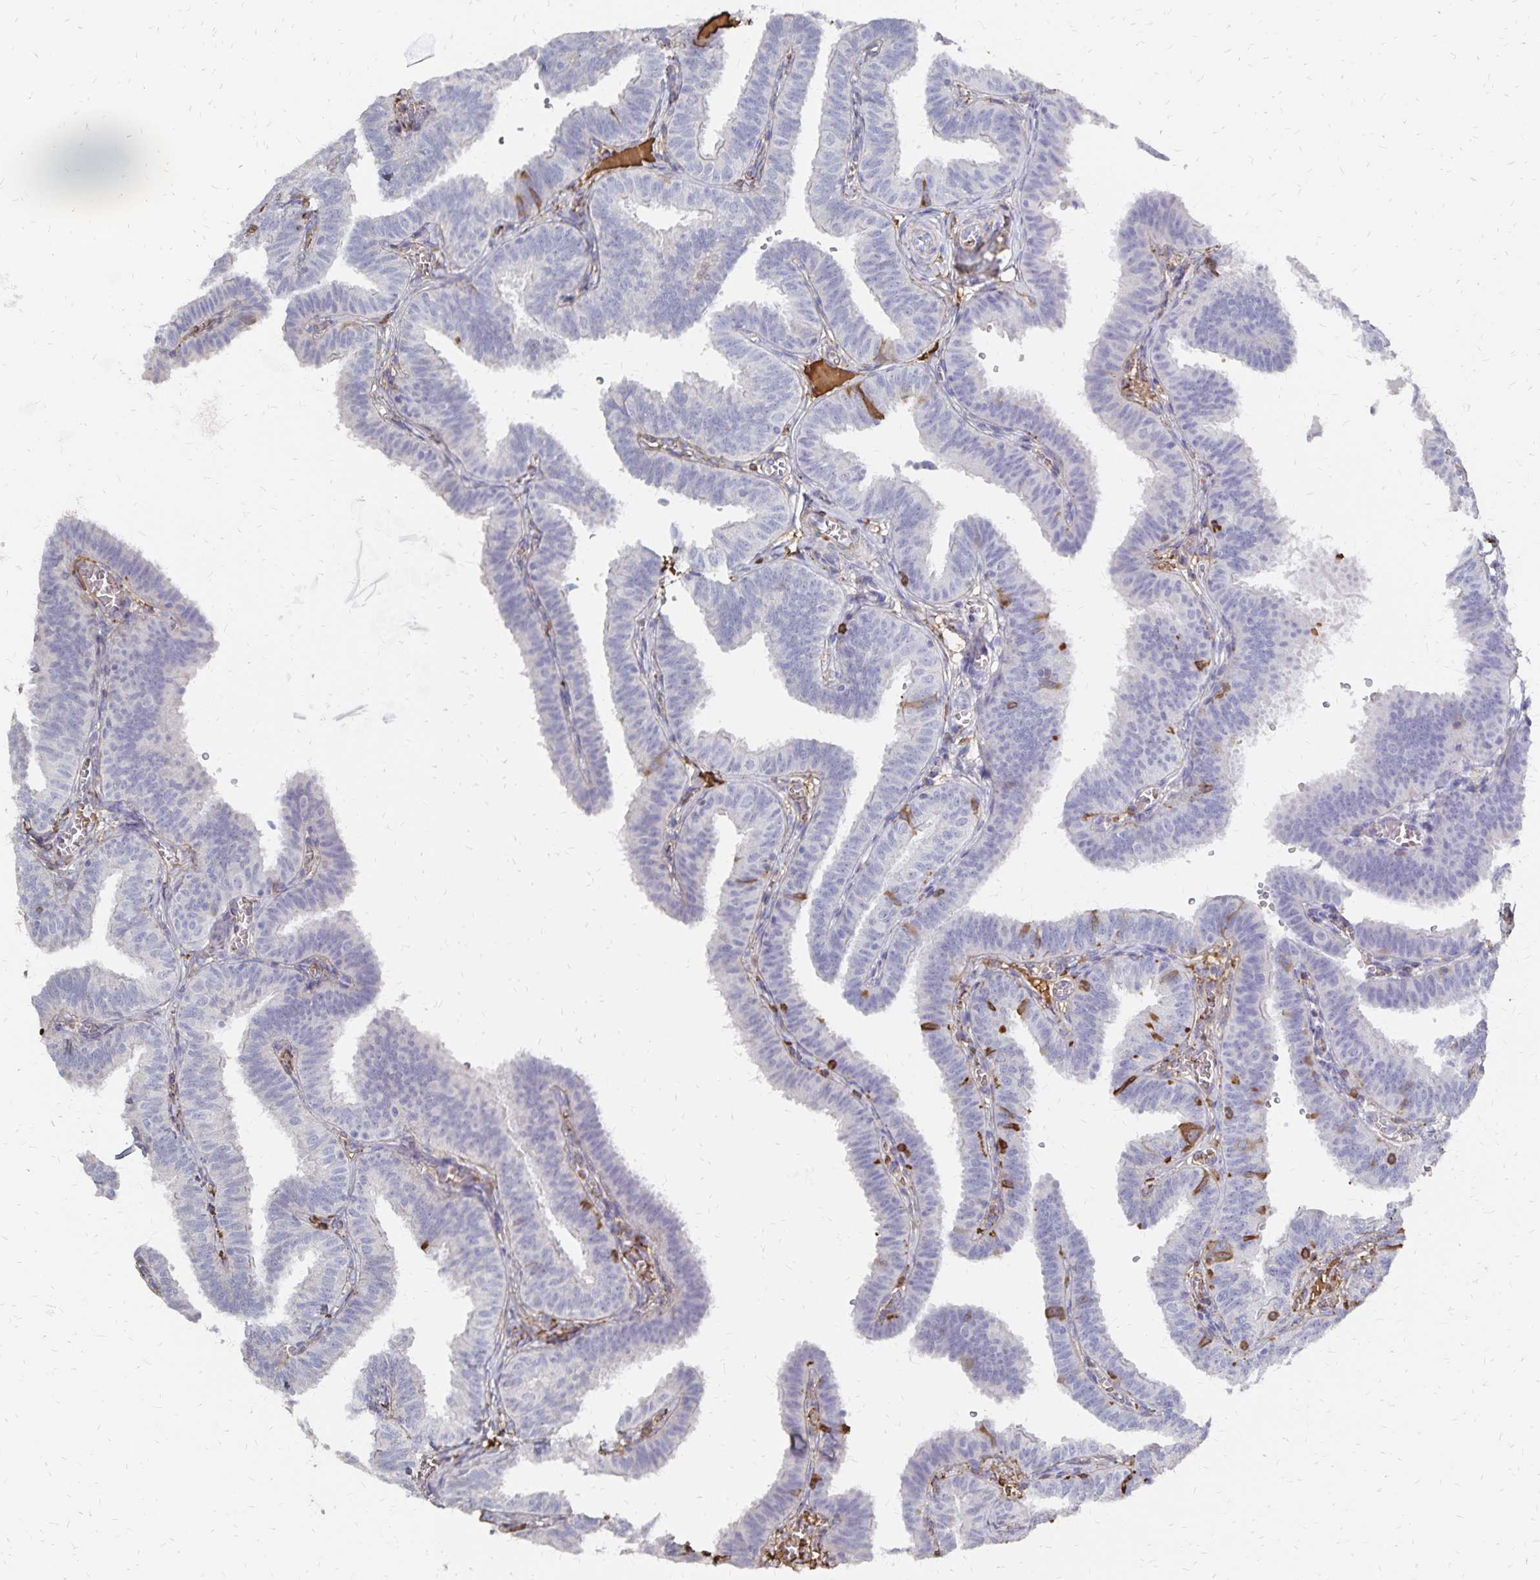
{"staining": {"intensity": "moderate", "quantity": "<25%", "location": "cytoplasmic/membranous"}, "tissue": "fallopian tube", "cell_type": "Glandular cells", "image_type": "normal", "snomed": [{"axis": "morphology", "description": "Normal tissue, NOS"}, {"axis": "topography", "description": "Fallopian tube"}], "caption": "DAB immunohistochemical staining of benign human fallopian tube demonstrates moderate cytoplasmic/membranous protein staining in about <25% of glandular cells.", "gene": "KISS1", "patient": {"sex": "female", "age": 25}}